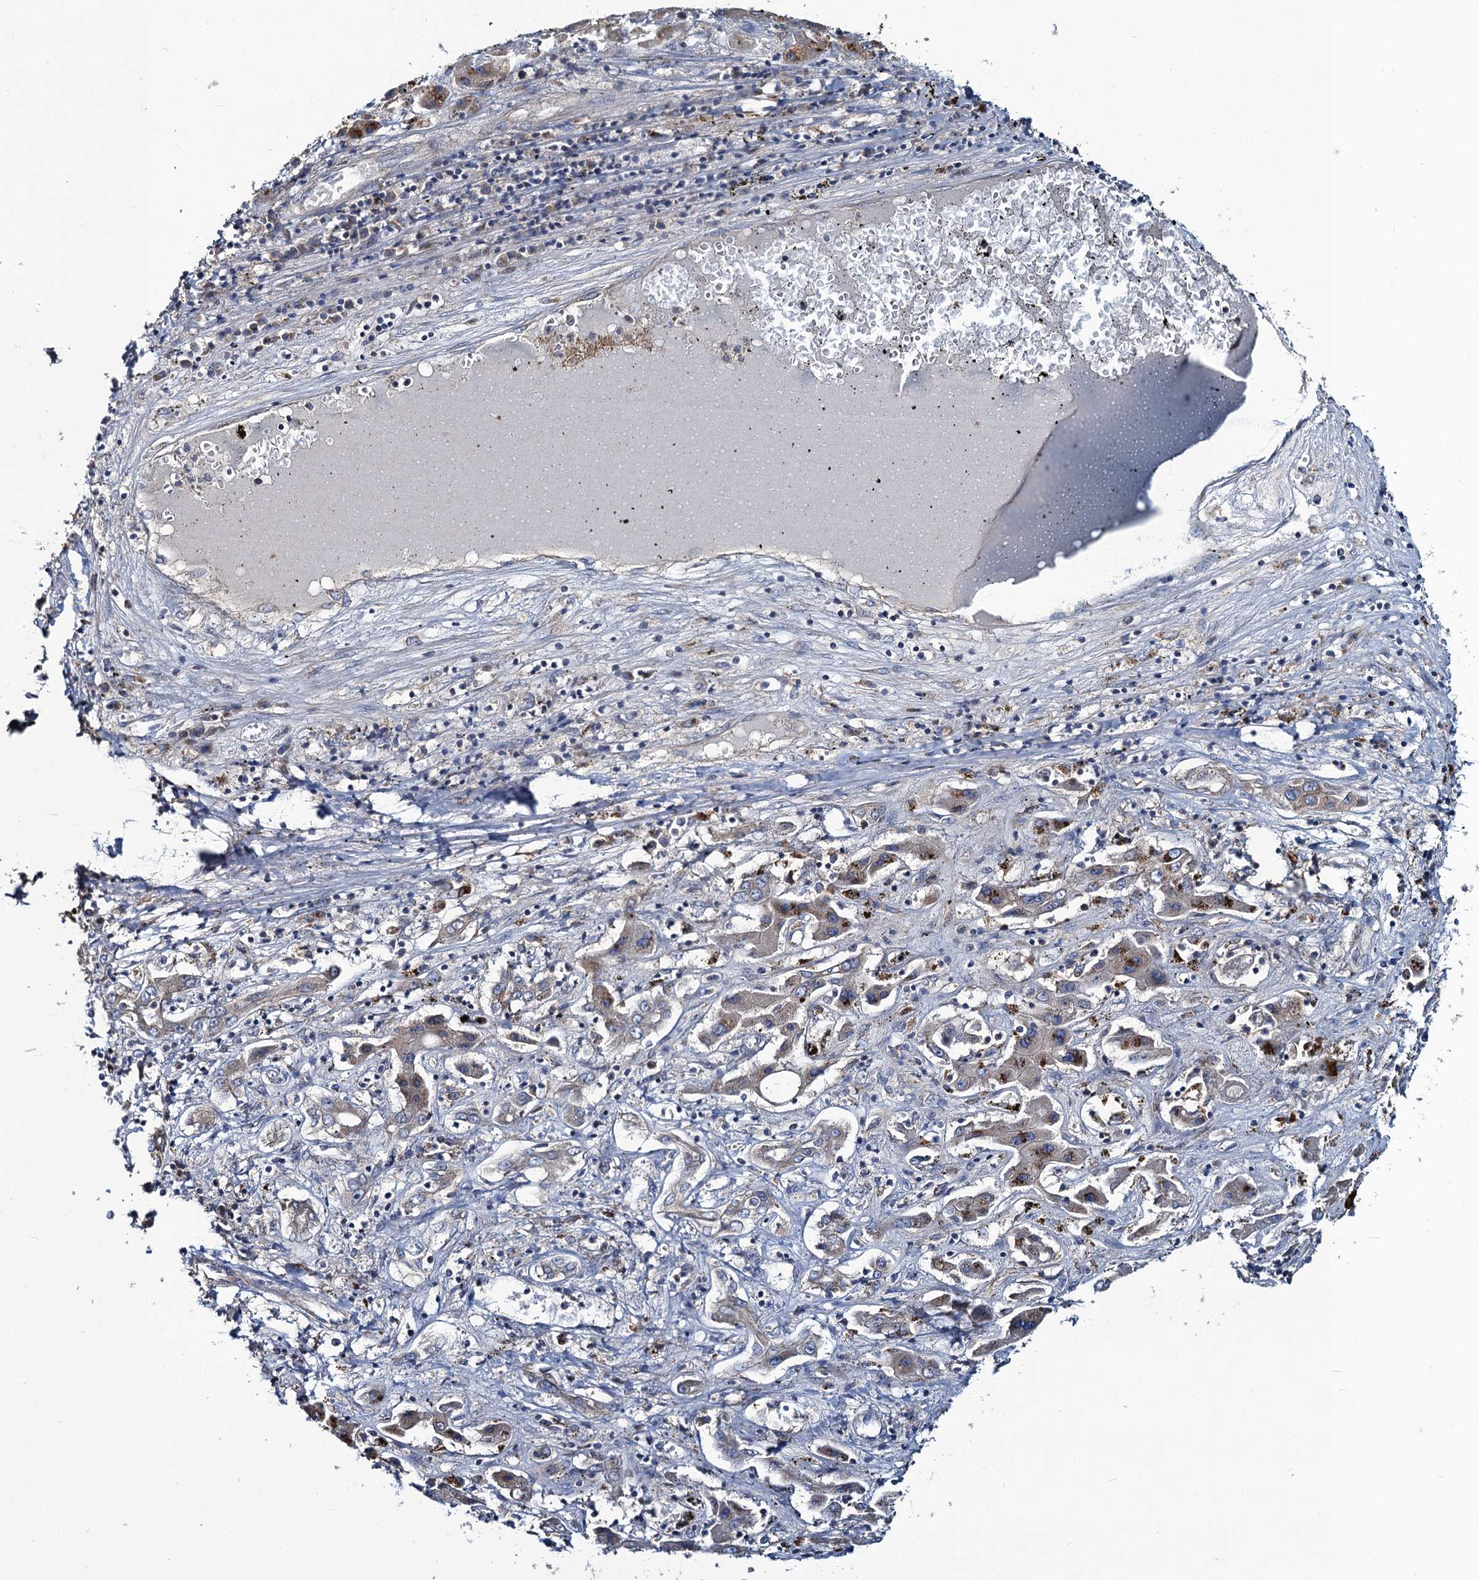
{"staining": {"intensity": "moderate", "quantity": "<25%", "location": "cytoplasmic/membranous"}, "tissue": "liver cancer", "cell_type": "Tumor cells", "image_type": "cancer", "snomed": [{"axis": "morphology", "description": "Cholangiocarcinoma"}, {"axis": "topography", "description": "Liver"}], "caption": "Liver cancer stained with IHC reveals moderate cytoplasmic/membranous staining in about <25% of tumor cells.", "gene": "SNAP29", "patient": {"sex": "male", "age": 67}}